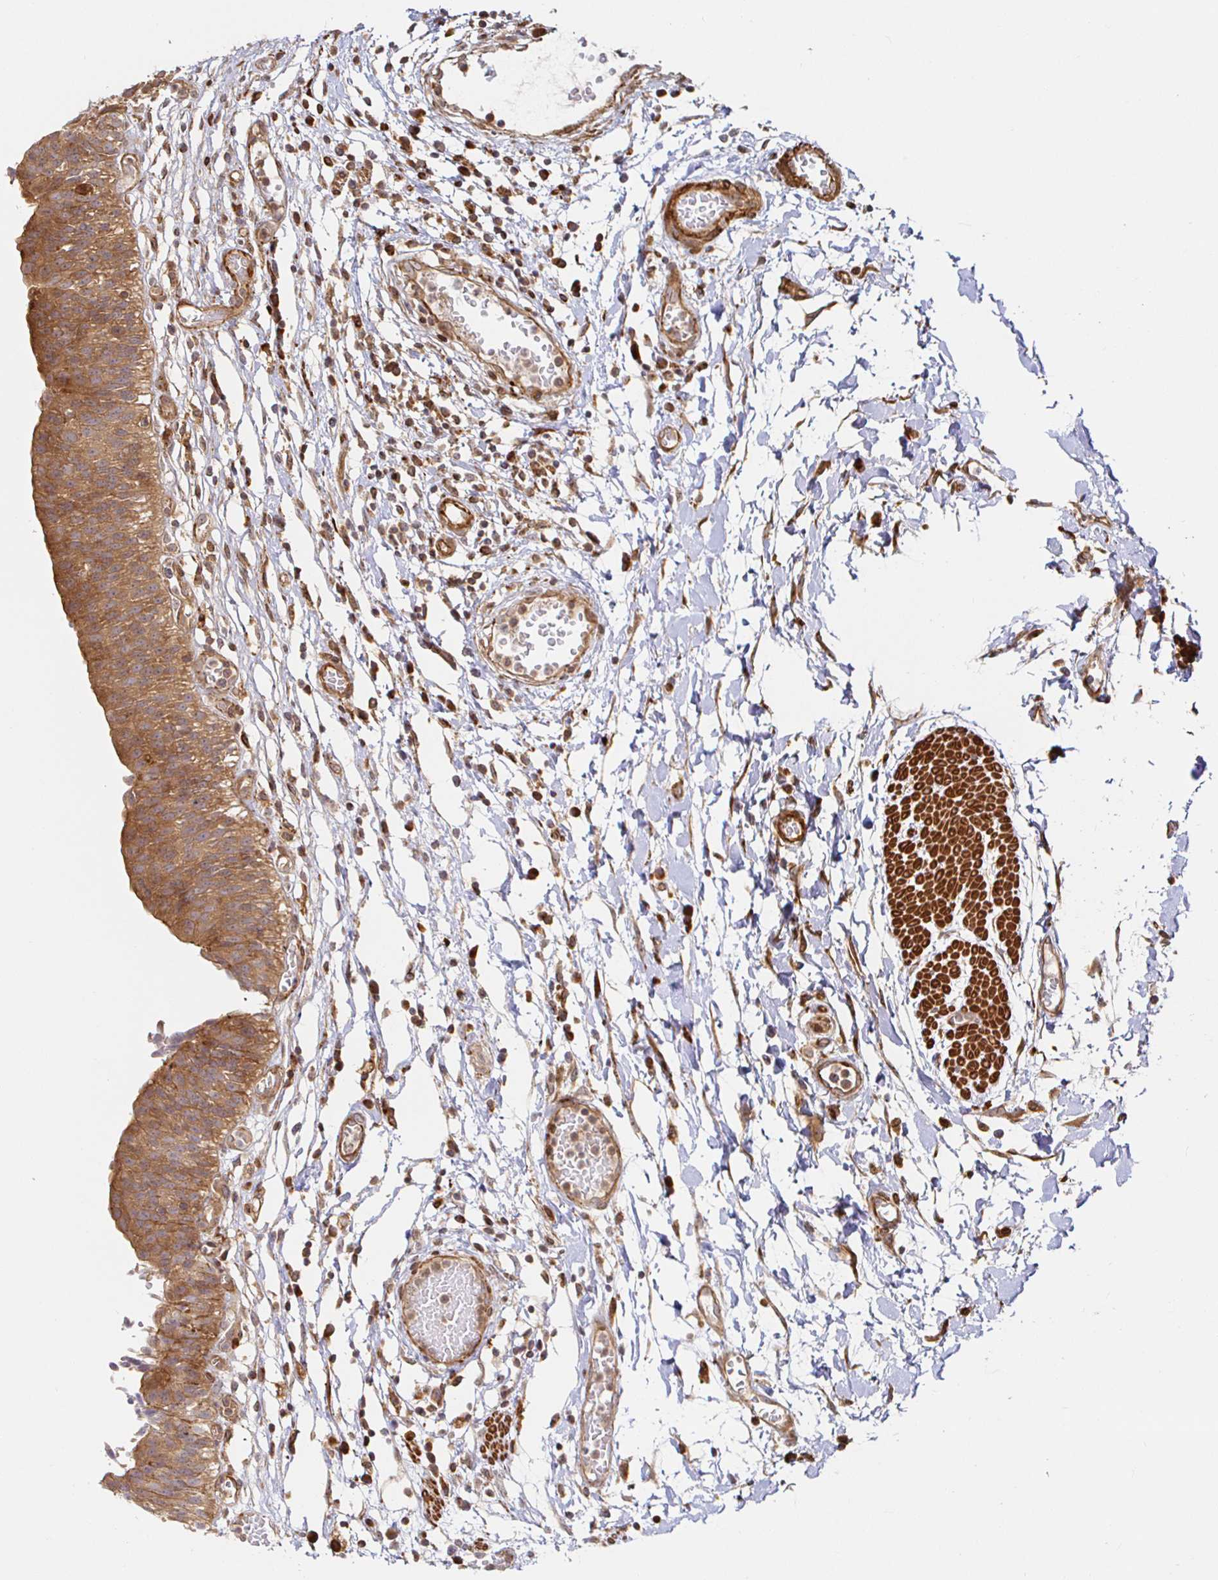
{"staining": {"intensity": "moderate", "quantity": ">75%", "location": "cytoplasmic/membranous"}, "tissue": "urinary bladder", "cell_type": "Urothelial cells", "image_type": "normal", "snomed": [{"axis": "morphology", "description": "Normal tissue, NOS"}, {"axis": "topography", "description": "Urinary bladder"}], "caption": "A high-resolution image shows IHC staining of normal urinary bladder, which displays moderate cytoplasmic/membranous expression in about >75% of urothelial cells. Using DAB (3,3'-diaminobenzidine) (brown) and hematoxylin (blue) stains, captured at high magnification using brightfield microscopy.", "gene": "STRAP", "patient": {"sex": "male", "age": 64}}